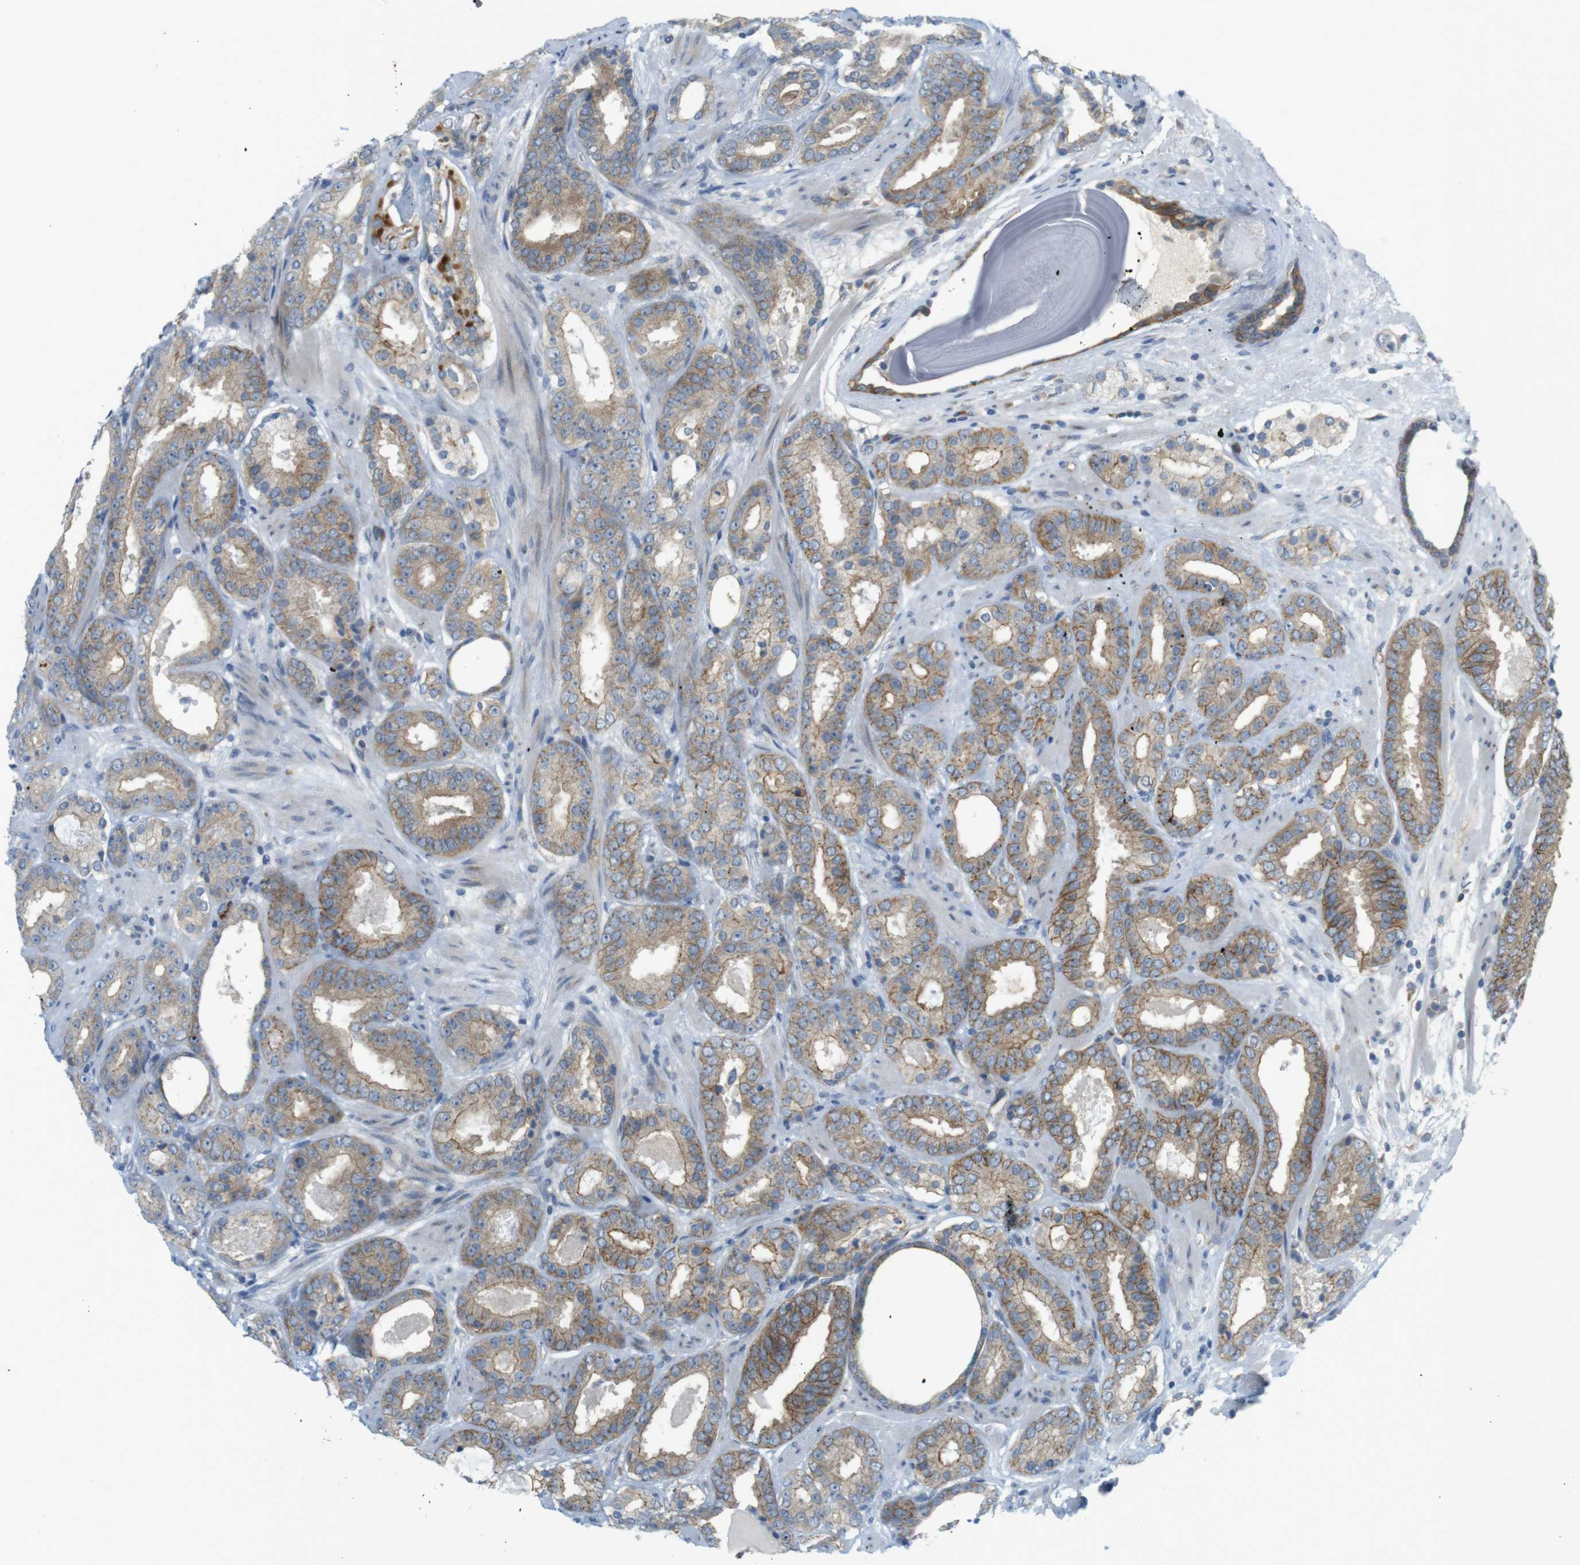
{"staining": {"intensity": "moderate", "quantity": ">75%", "location": "cytoplasmic/membranous"}, "tissue": "prostate cancer", "cell_type": "Tumor cells", "image_type": "cancer", "snomed": [{"axis": "morphology", "description": "Adenocarcinoma, Low grade"}, {"axis": "topography", "description": "Prostate"}], "caption": "Immunohistochemical staining of human prostate cancer demonstrates medium levels of moderate cytoplasmic/membranous protein positivity in about >75% of tumor cells.", "gene": "GJC3", "patient": {"sex": "male", "age": 69}}